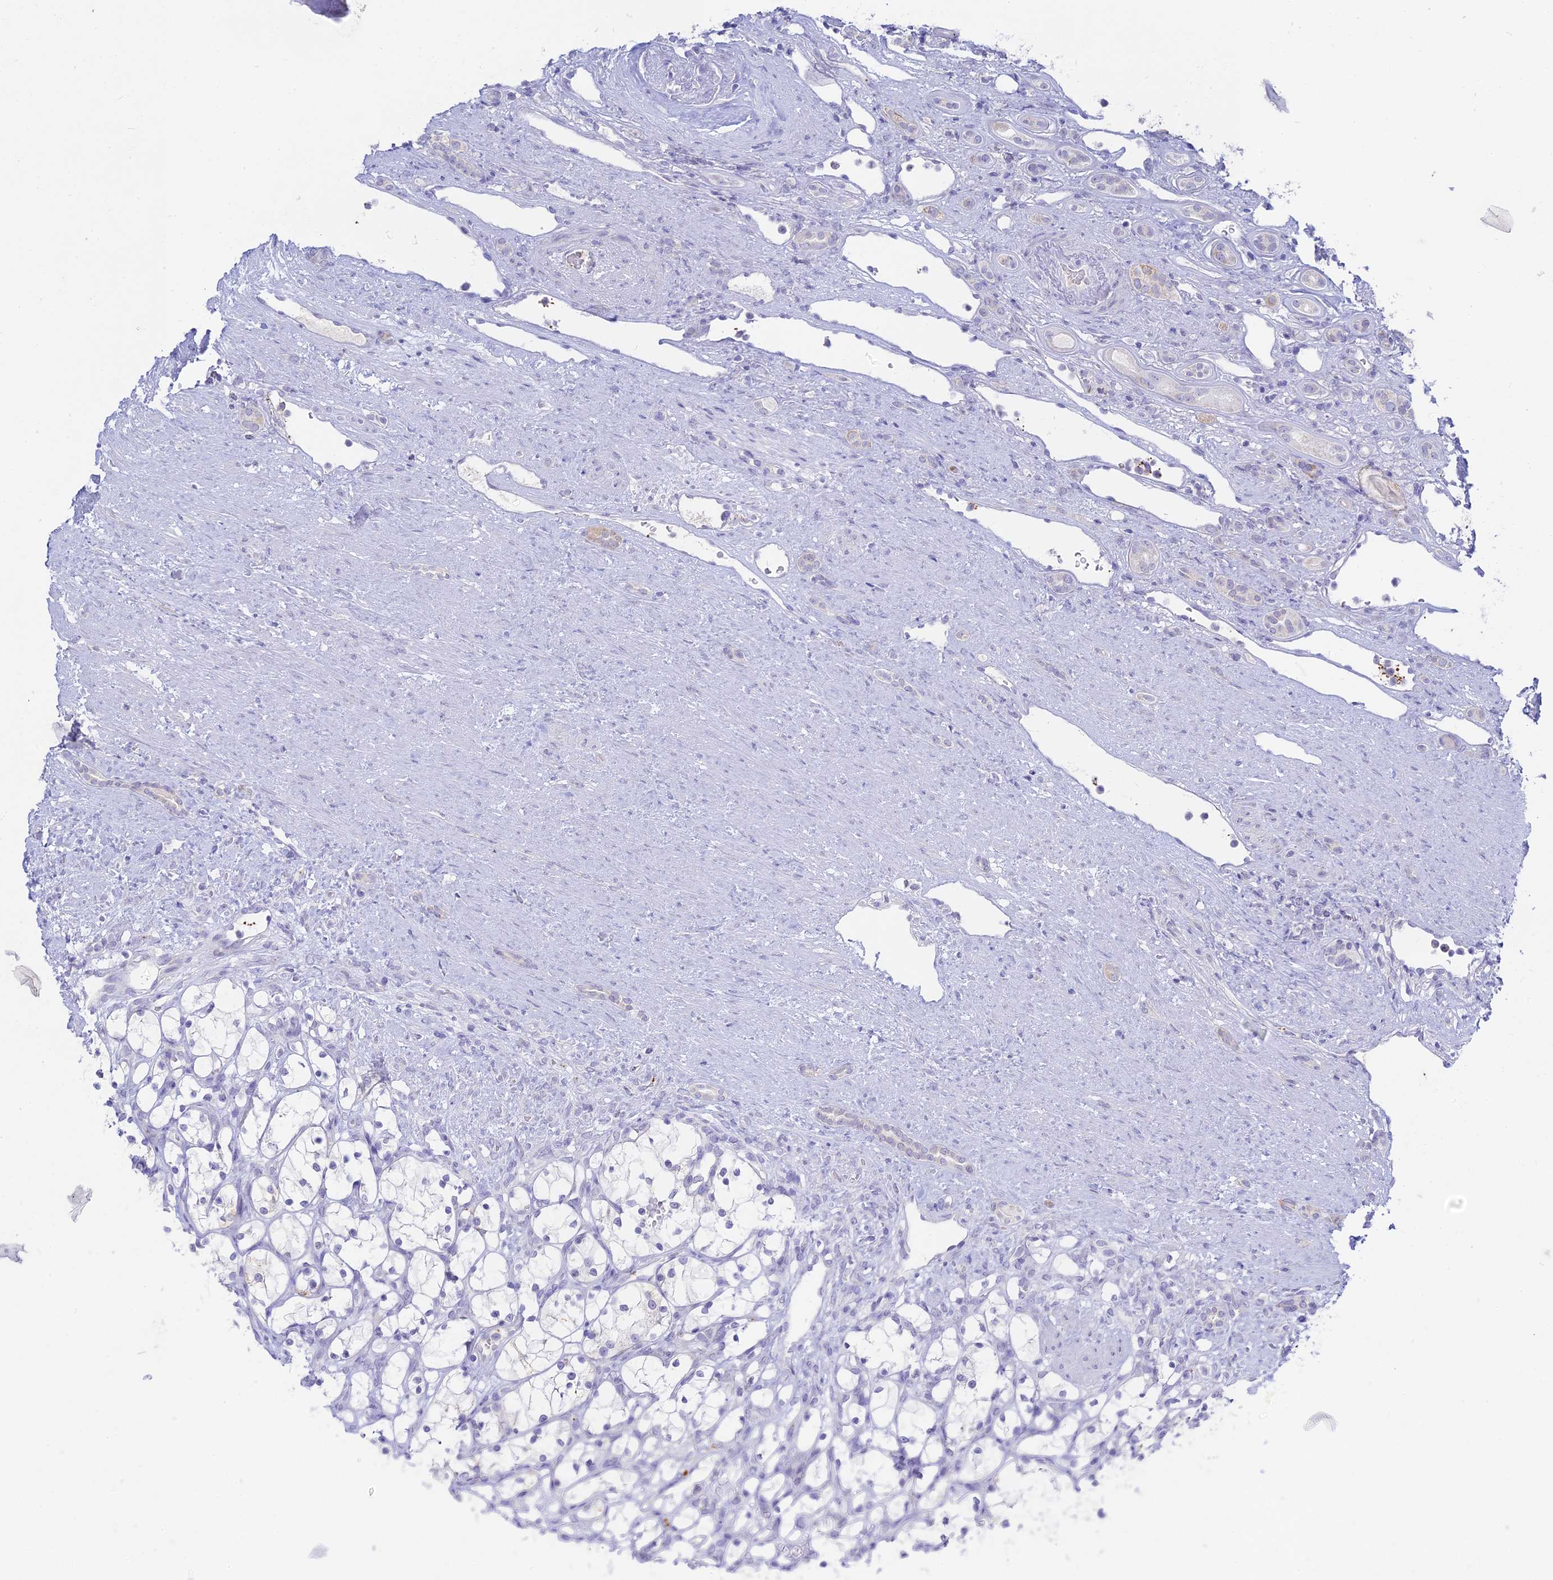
{"staining": {"intensity": "negative", "quantity": "none", "location": "none"}, "tissue": "renal cancer", "cell_type": "Tumor cells", "image_type": "cancer", "snomed": [{"axis": "morphology", "description": "Adenocarcinoma, NOS"}, {"axis": "topography", "description": "Kidney"}], "caption": "Immunohistochemical staining of human renal adenocarcinoma displays no significant staining in tumor cells.", "gene": "TMEM40", "patient": {"sex": "female", "age": 69}}